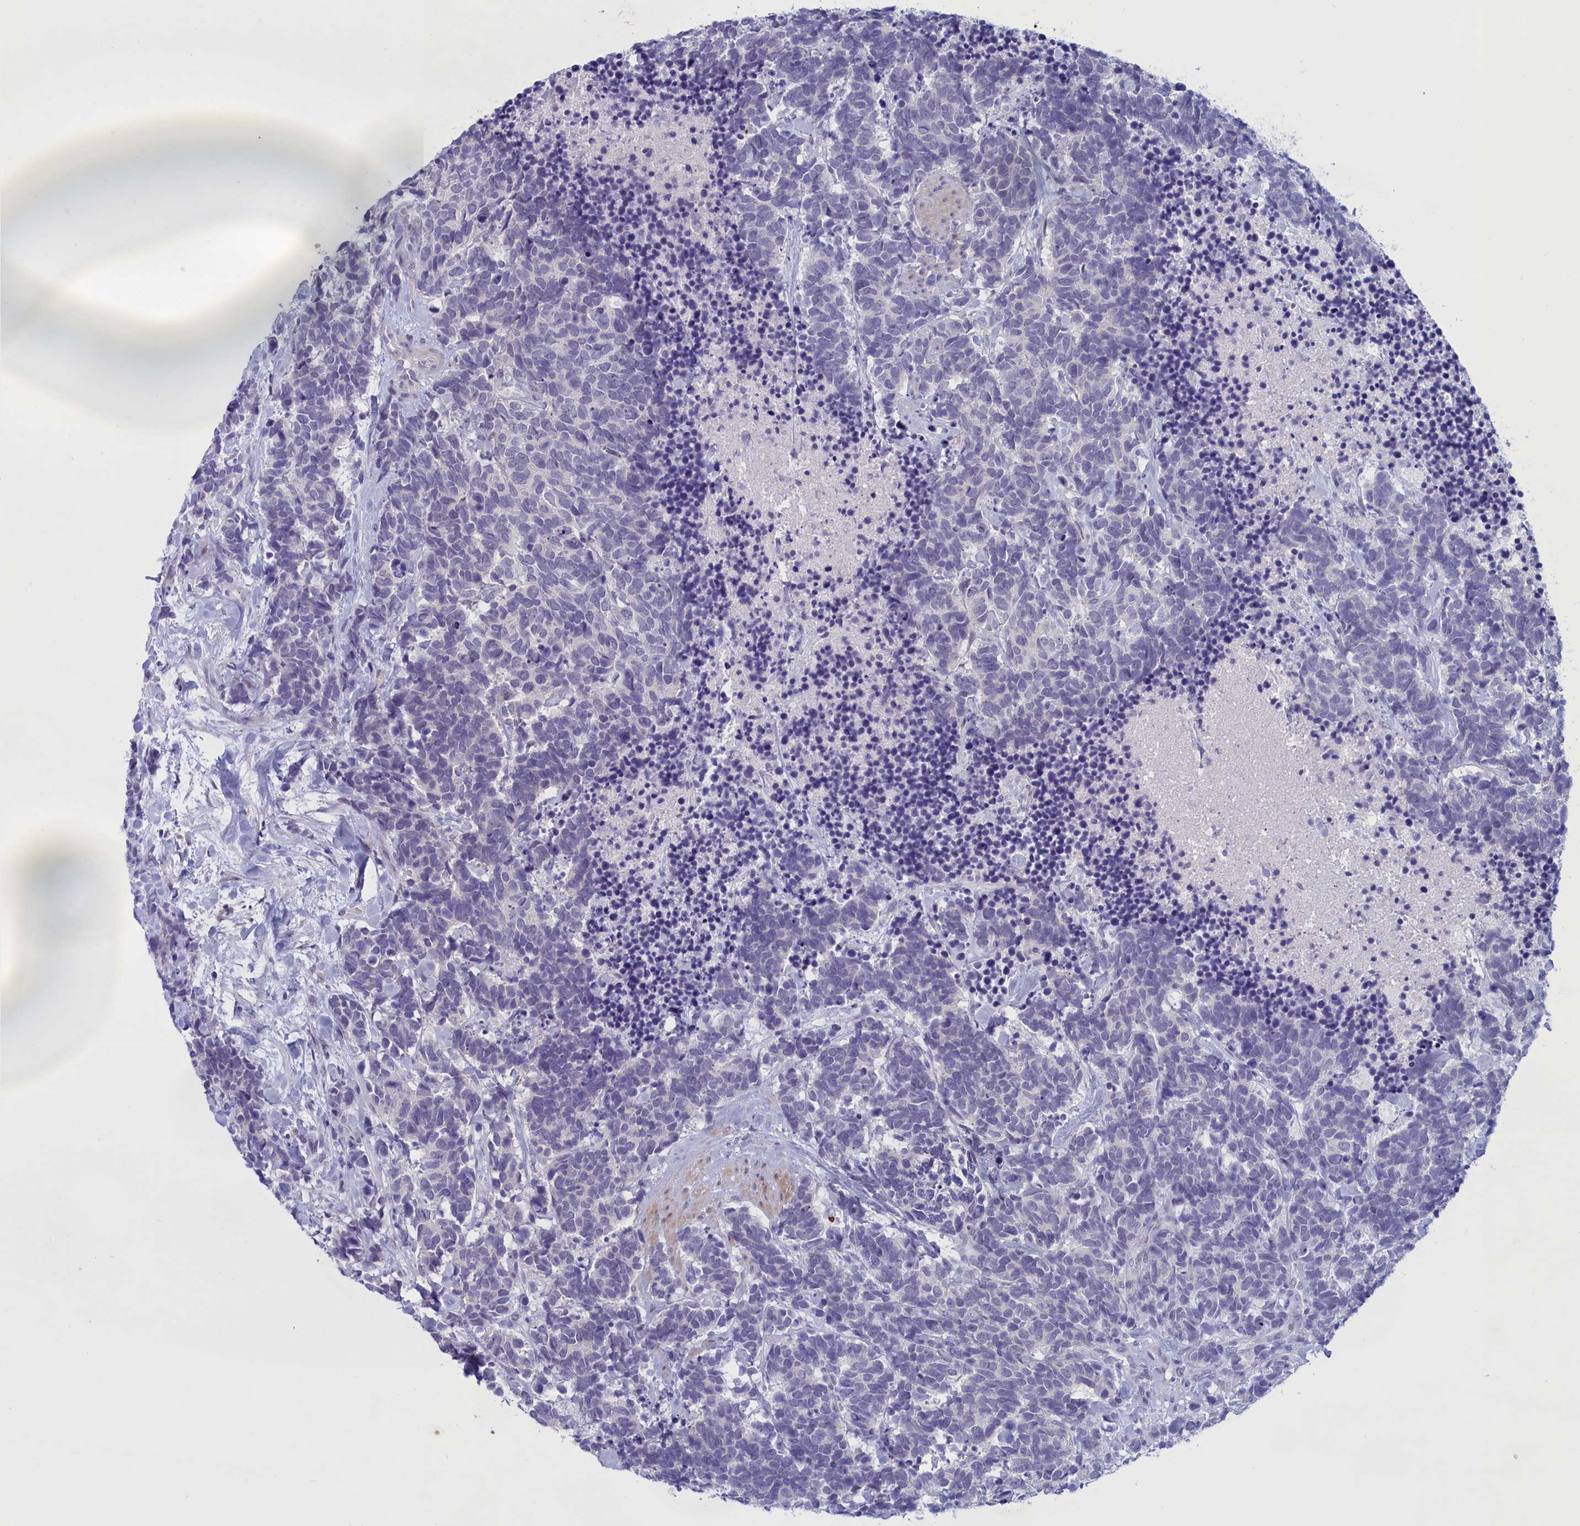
{"staining": {"intensity": "negative", "quantity": "none", "location": "none"}, "tissue": "carcinoid", "cell_type": "Tumor cells", "image_type": "cancer", "snomed": [{"axis": "morphology", "description": "Carcinoma, NOS"}, {"axis": "morphology", "description": "Carcinoid, malignant, NOS"}, {"axis": "topography", "description": "Prostate"}], "caption": "This image is of carcinoid stained with immunohistochemistry to label a protein in brown with the nuclei are counter-stained blue. There is no staining in tumor cells.", "gene": "ELOA2", "patient": {"sex": "male", "age": 57}}